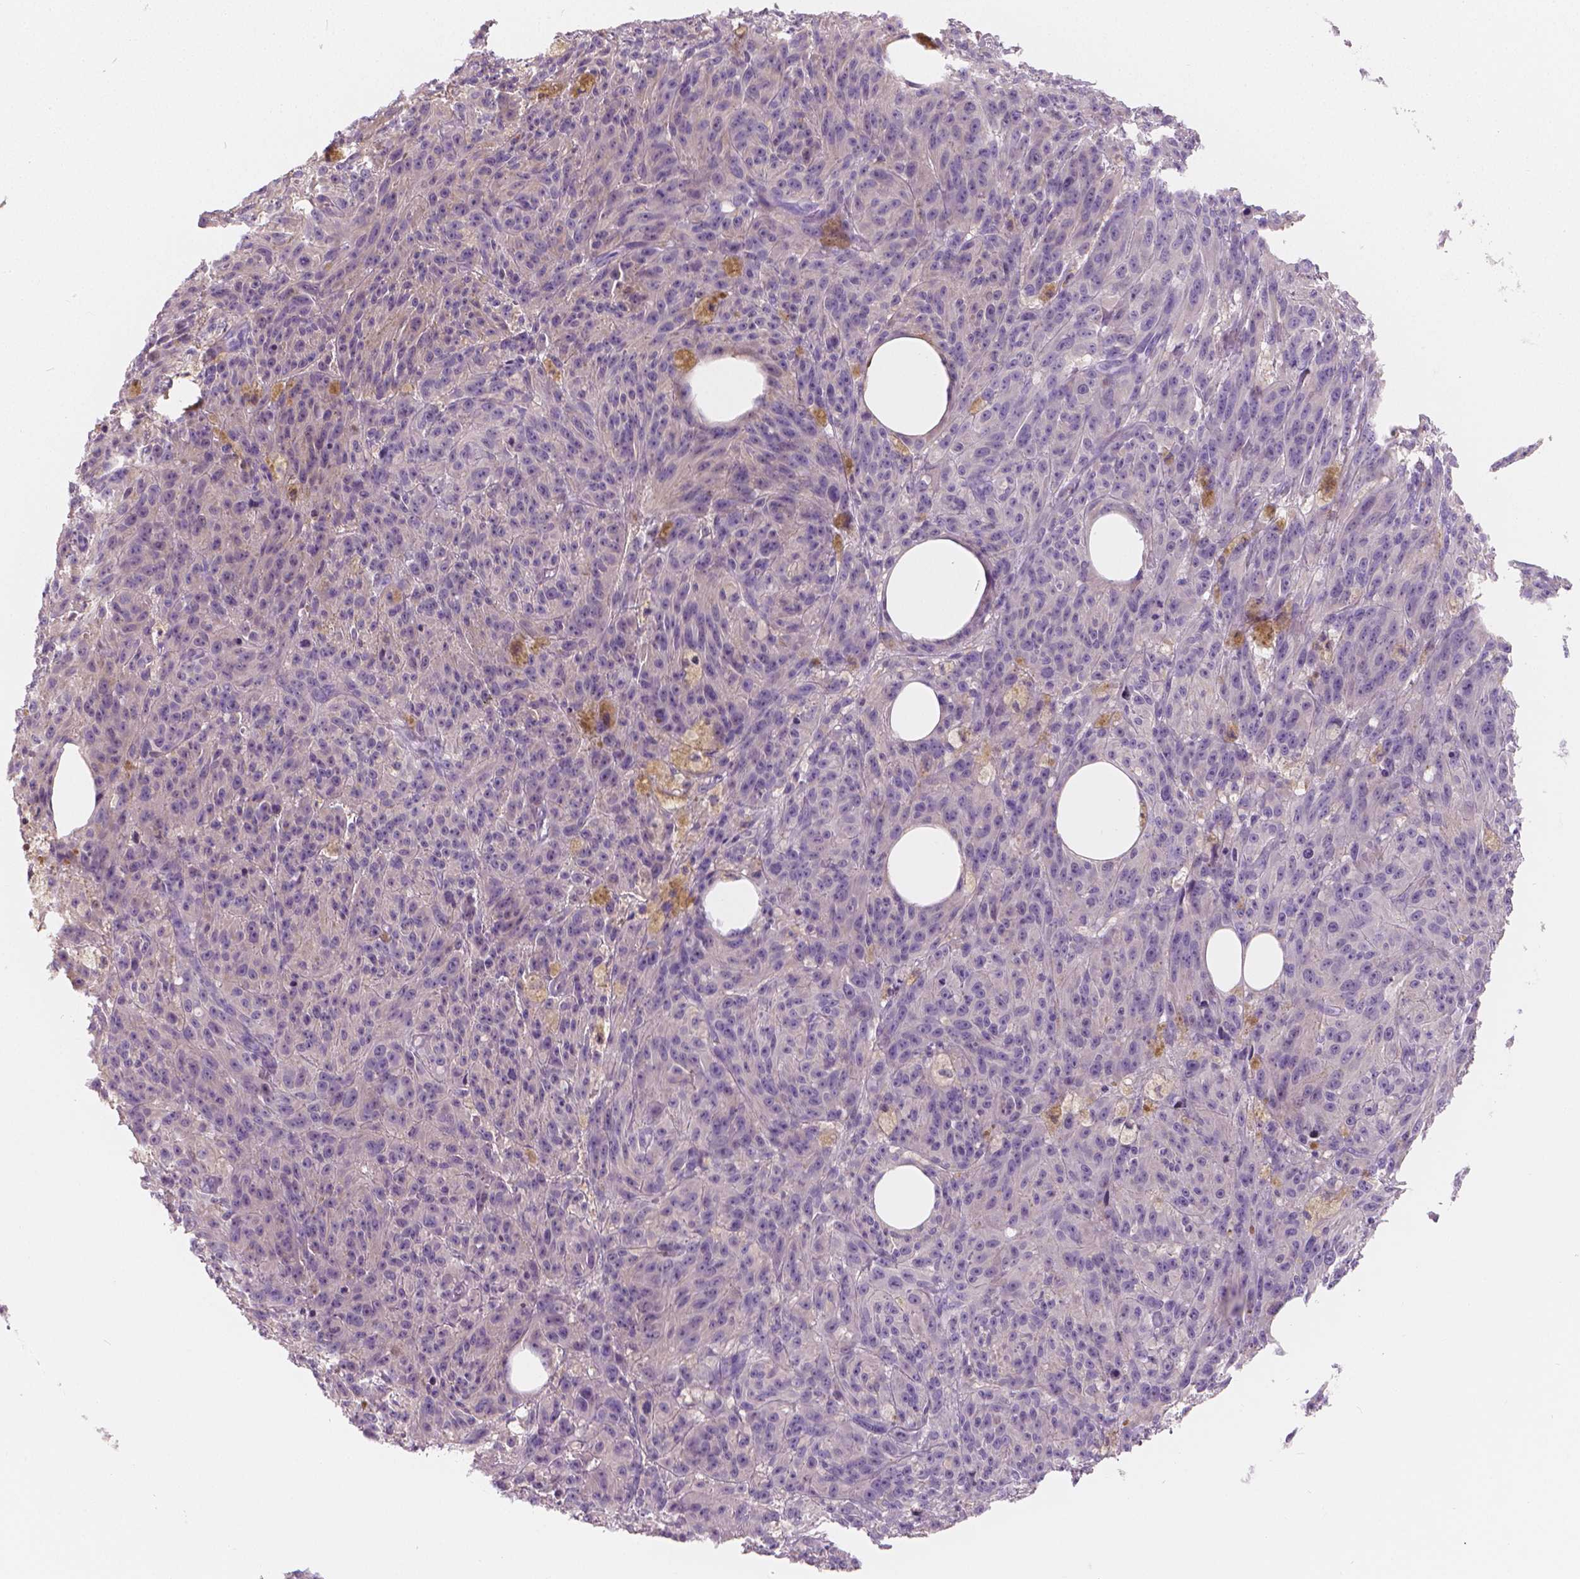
{"staining": {"intensity": "negative", "quantity": "none", "location": "none"}, "tissue": "melanoma", "cell_type": "Tumor cells", "image_type": "cancer", "snomed": [{"axis": "morphology", "description": "Malignant melanoma, NOS"}, {"axis": "topography", "description": "Skin"}], "caption": "Photomicrograph shows no significant protein expression in tumor cells of malignant melanoma.", "gene": "APOA4", "patient": {"sex": "female", "age": 34}}